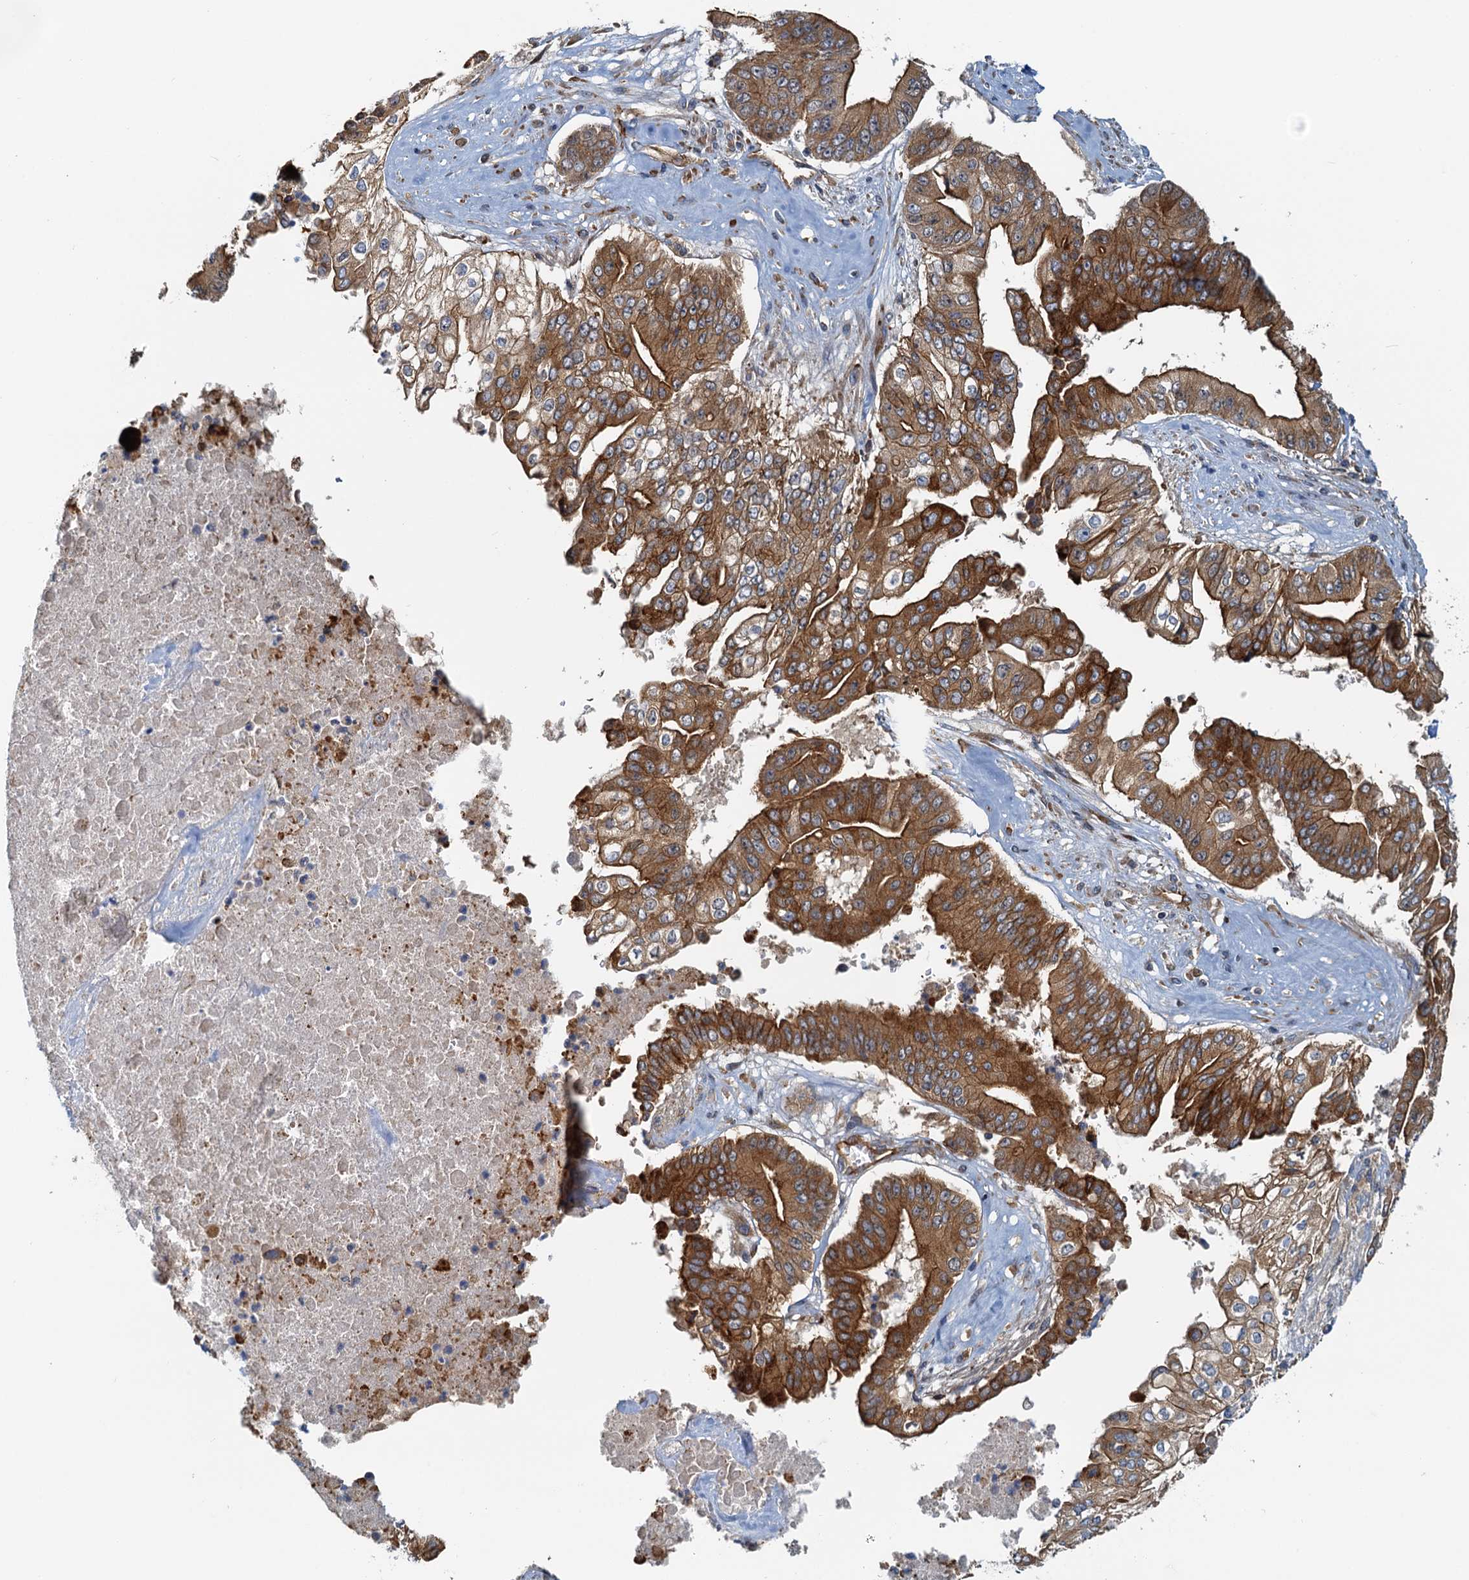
{"staining": {"intensity": "strong", "quantity": ">75%", "location": "cytoplasmic/membranous"}, "tissue": "pancreatic cancer", "cell_type": "Tumor cells", "image_type": "cancer", "snomed": [{"axis": "morphology", "description": "Adenocarcinoma, NOS"}, {"axis": "topography", "description": "Pancreas"}], "caption": "An immunohistochemistry (IHC) photomicrograph of tumor tissue is shown. Protein staining in brown highlights strong cytoplasmic/membranous positivity in pancreatic adenocarcinoma within tumor cells.", "gene": "NIPAL3", "patient": {"sex": "female", "age": 77}}